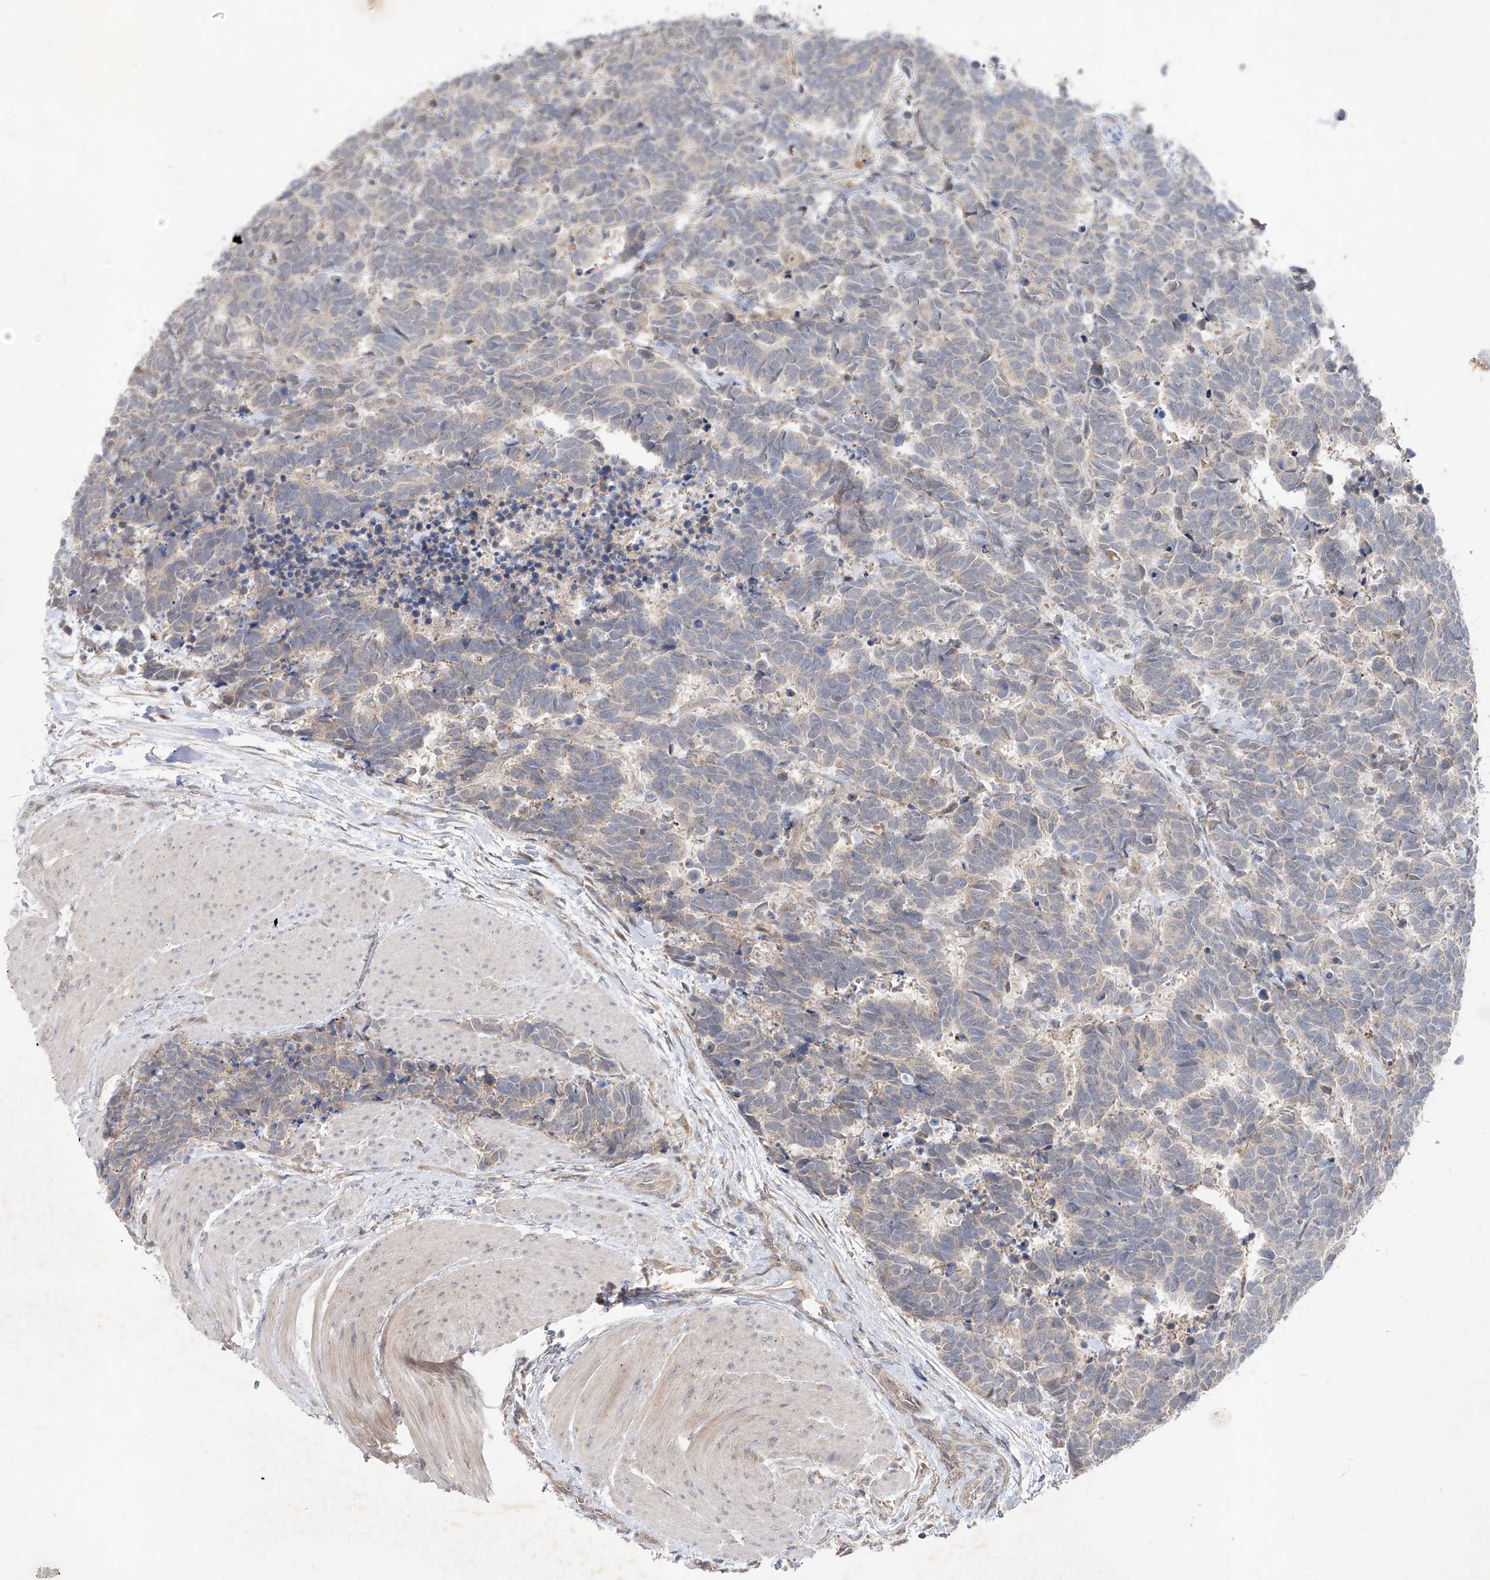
{"staining": {"intensity": "negative", "quantity": "none", "location": "none"}, "tissue": "carcinoid", "cell_type": "Tumor cells", "image_type": "cancer", "snomed": [{"axis": "morphology", "description": "Carcinoma, NOS"}, {"axis": "morphology", "description": "Carcinoid, malignant, NOS"}, {"axis": "topography", "description": "Urinary bladder"}], "caption": "Tumor cells show no significant protein staining in malignant carcinoid.", "gene": "FAM135A", "patient": {"sex": "male", "age": 57}}